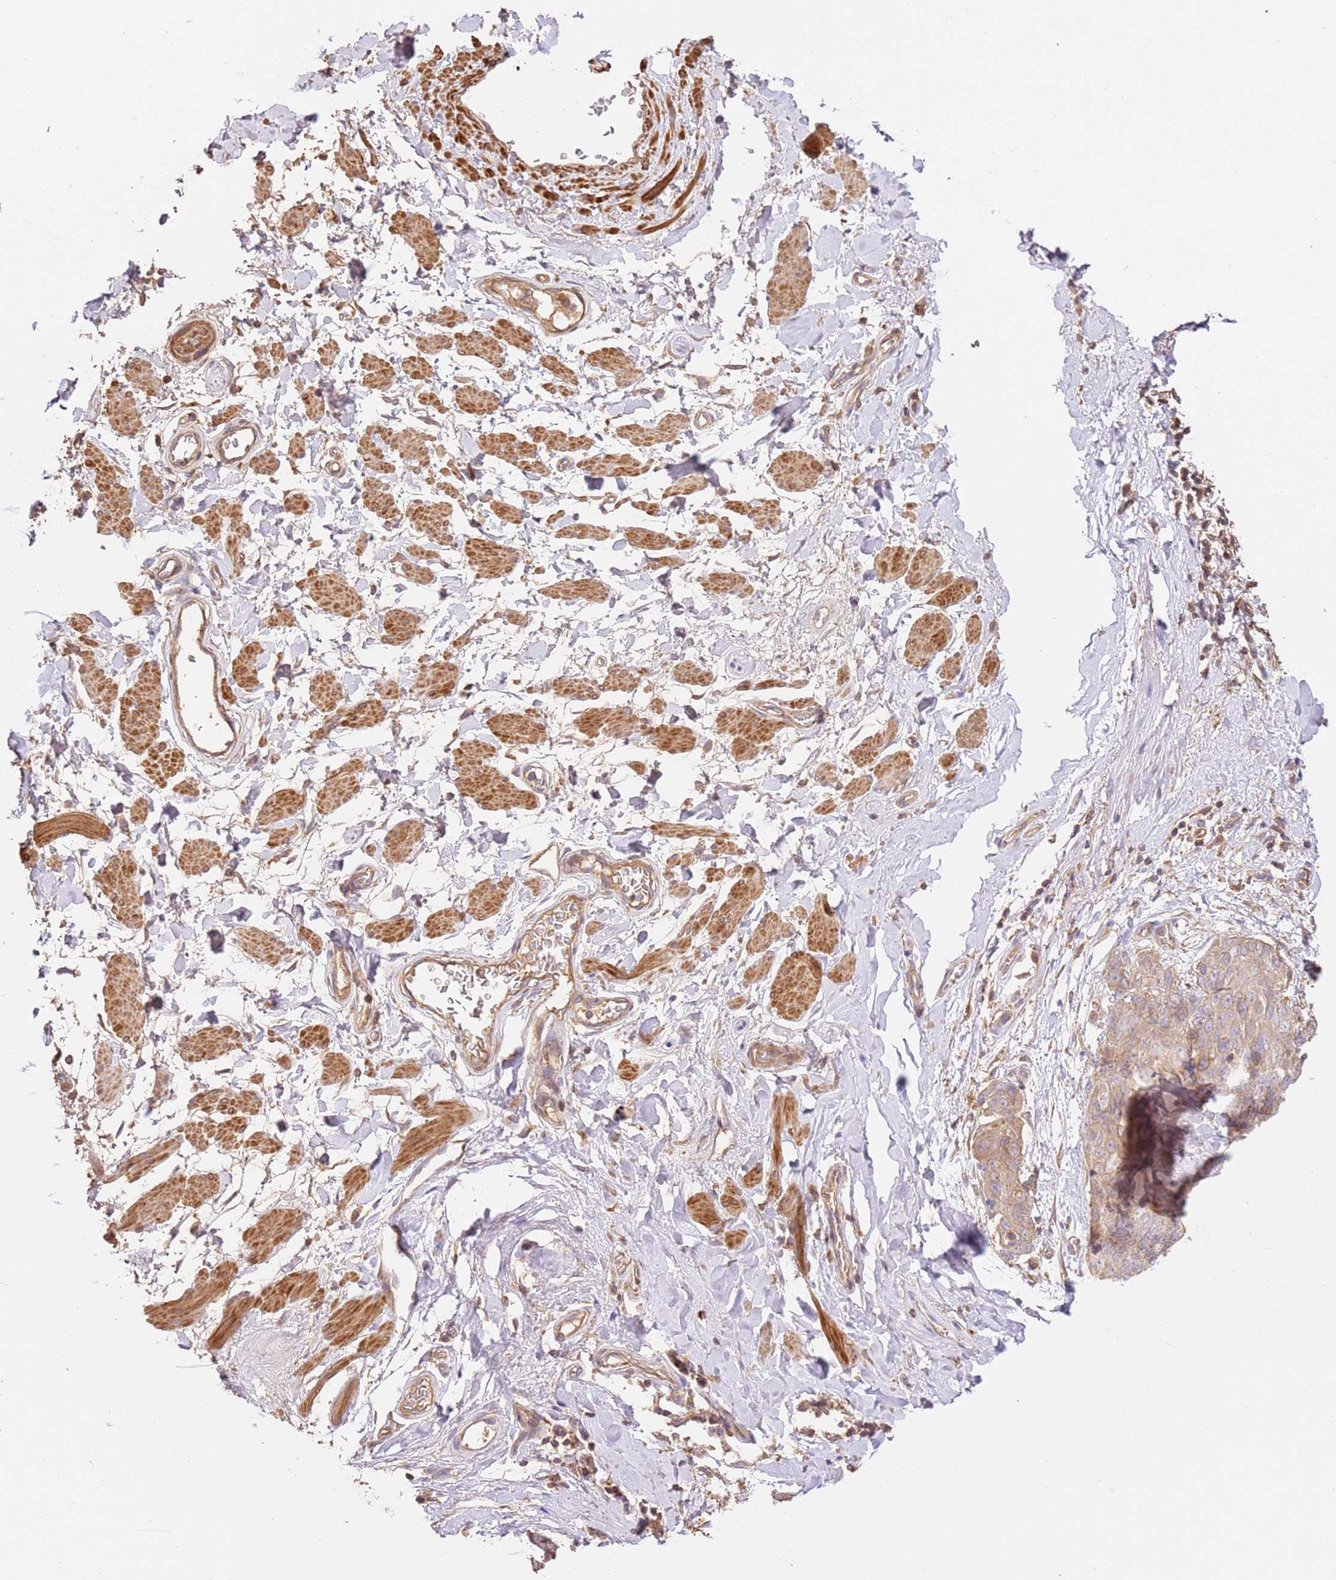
{"staining": {"intensity": "weak", "quantity": ">75%", "location": "cytoplasmic/membranous"}, "tissue": "skin cancer", "cell_type": "Tumor cells", "image_type": "cancer", "snomed": [{"axis": "morphology", "description": "Squamous cell carcinoma, NOS"}, {"axis": "topography", "description": "Skin"}, {"axis": "topography", "description": "Vulva"}], "caption": "Immunohistochemical staining of human skin cancer demonstrates weak cytoplasmic/membranous protein expression in about >75% of tumor cells.", "gene": "CEP55", "patient": {"sex": "female", "age": 85}}